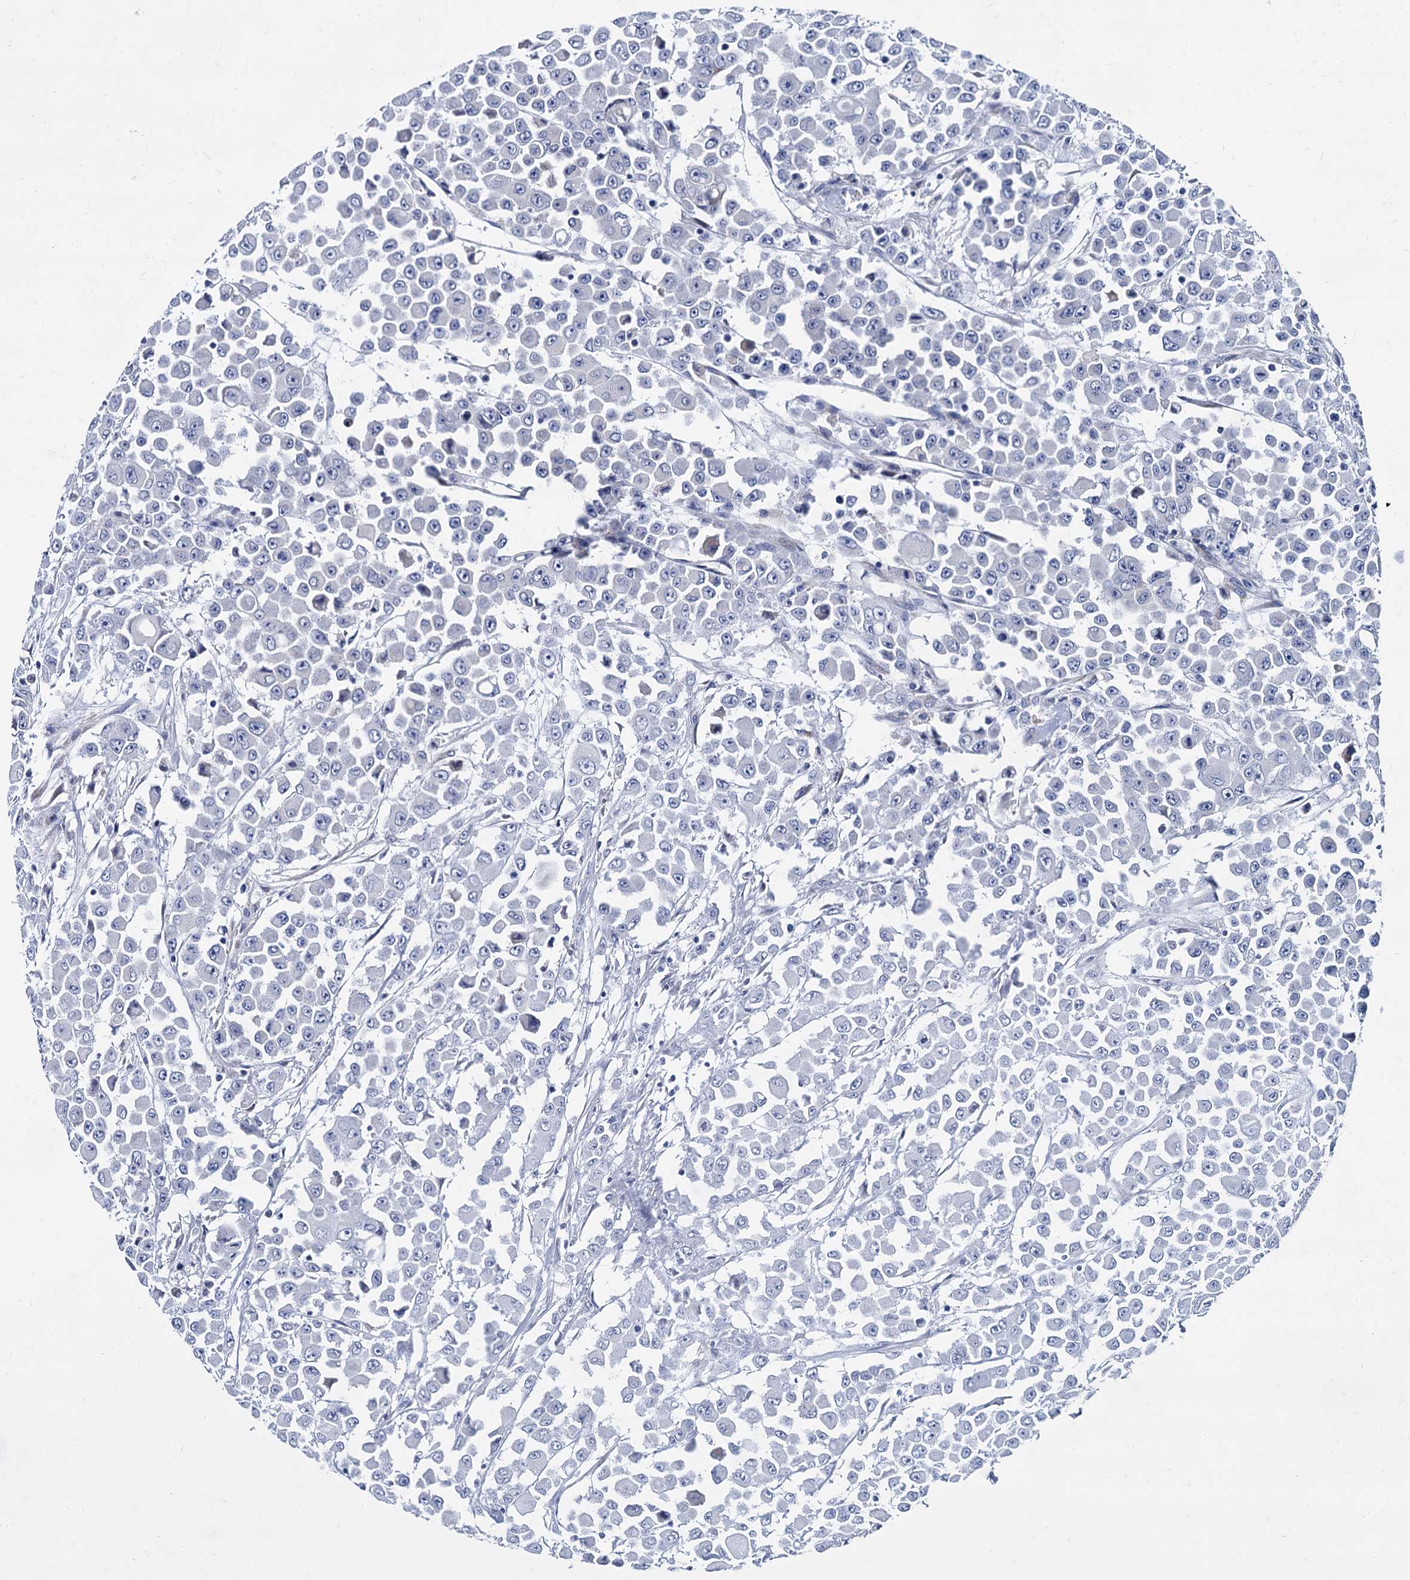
{"staining": {"intensity": "negative", "quantity": "none", "location": "none"}, "tissue": "colorectal cancer", "cell_type": "Tumor cells", "image_type": "cancer", "snomed": [{"axis": "morphology", "description": "Adenocarcinoma, NOS"}, {"axis": "topography", "description": "Rectum"}], "caption": "Tumor cells show no significant expression in adenocarcinoma (colorectal).", "gene": "FOXR2", "patient": {"sex": "male", "age": 57}}